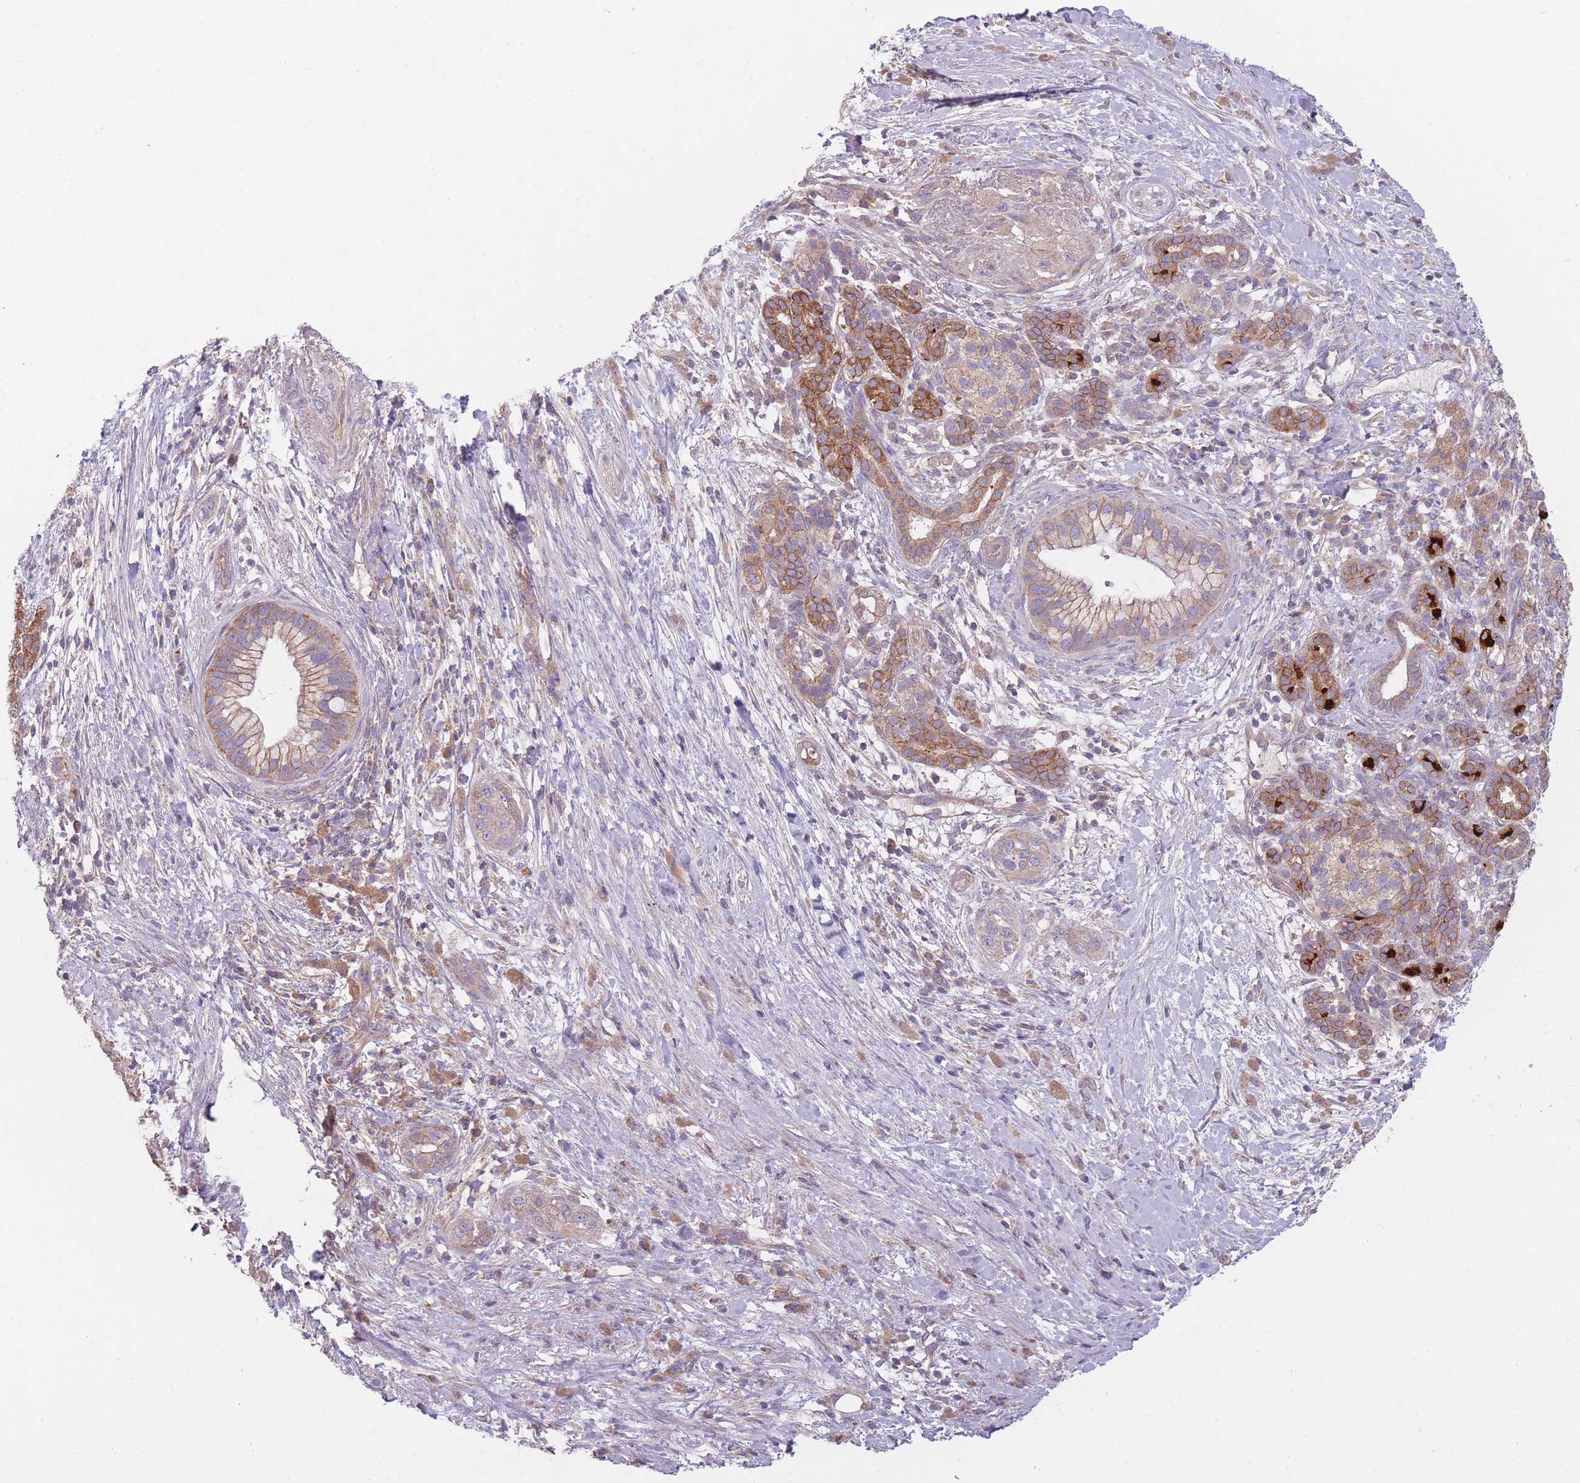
{"staining": {"intensity": "moderate", "quantity": "<25%", "location": "cytoplasmic/membranous"}, "tissue": "pancreatic cancer", "cell_type": "Tumor cells", "image_type": "cancer", "snomed": [{"axis": "morphology", "description": "Adenocarcinoma, NOS"}, {"axis": "topography", "description": "Pancreas"}], "caption": "An IHC image of tumor tissue is shown. Protein staining in brown labels moderate cytoplasmic/membranous positivity in pancreatic adenocarcinoma within tumor cells.", "gene": "NT5DC2", "patient": {"sex": "male", "age": 44}}